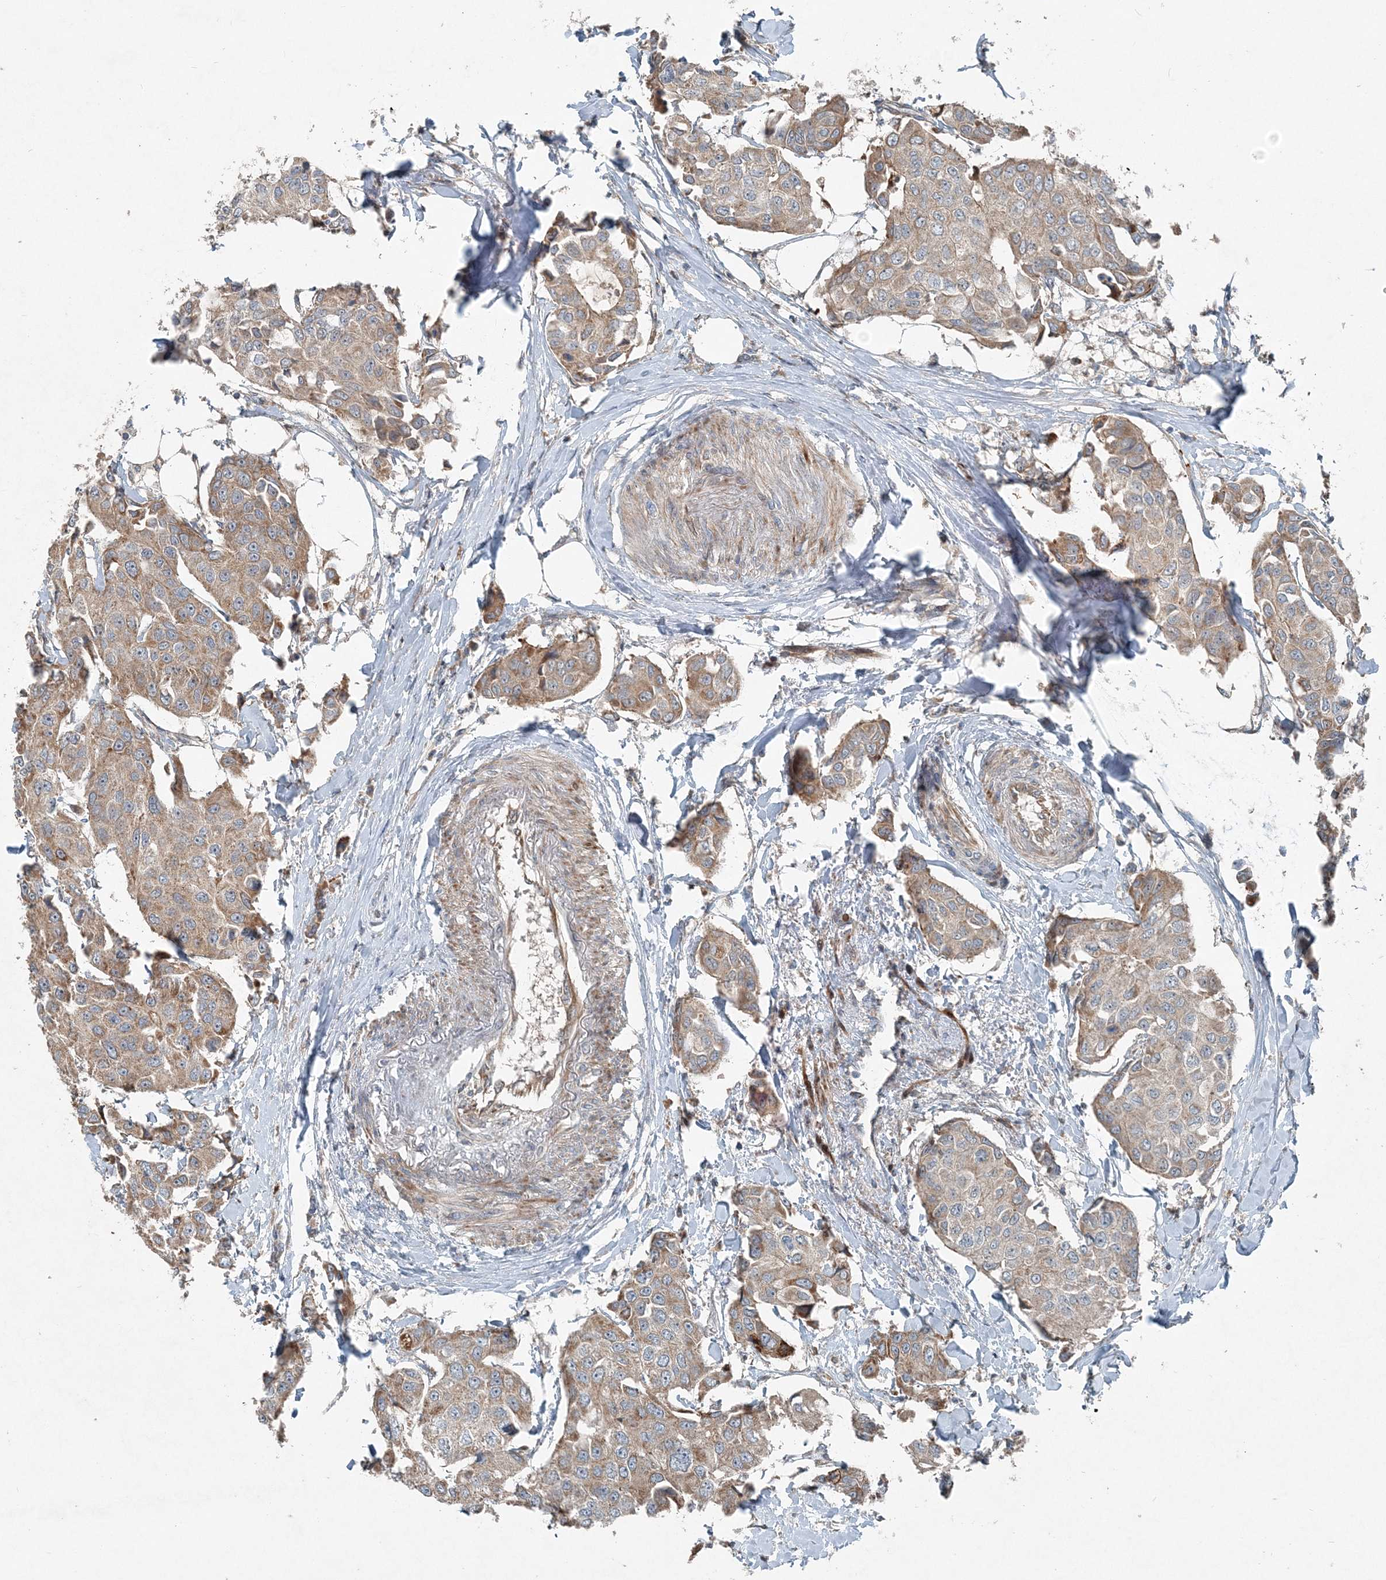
{"staining": {"intensity": "moderate", "quantity": ">75%", "location": "cytoplasmic/membranous"}, "tissue": "breast cancer", "cell_type": "Tumor cells", "image_type": "cancer", "snomed": [{"axis": "morphology", "description": "Duct carcinoma"}, {"axis": "topography", "description": "Breast"}], "caption": "Immunohistochemistry histopathology image of human breast cancer (intraductal carcinoma) stained for a protein (brown), which demonstrates medium levels of moderate cytoplasmic/membranous positivity in about >75% of tumor cells.", "gene": "INTU", "patient": {"sex": "female", "age": 80}}